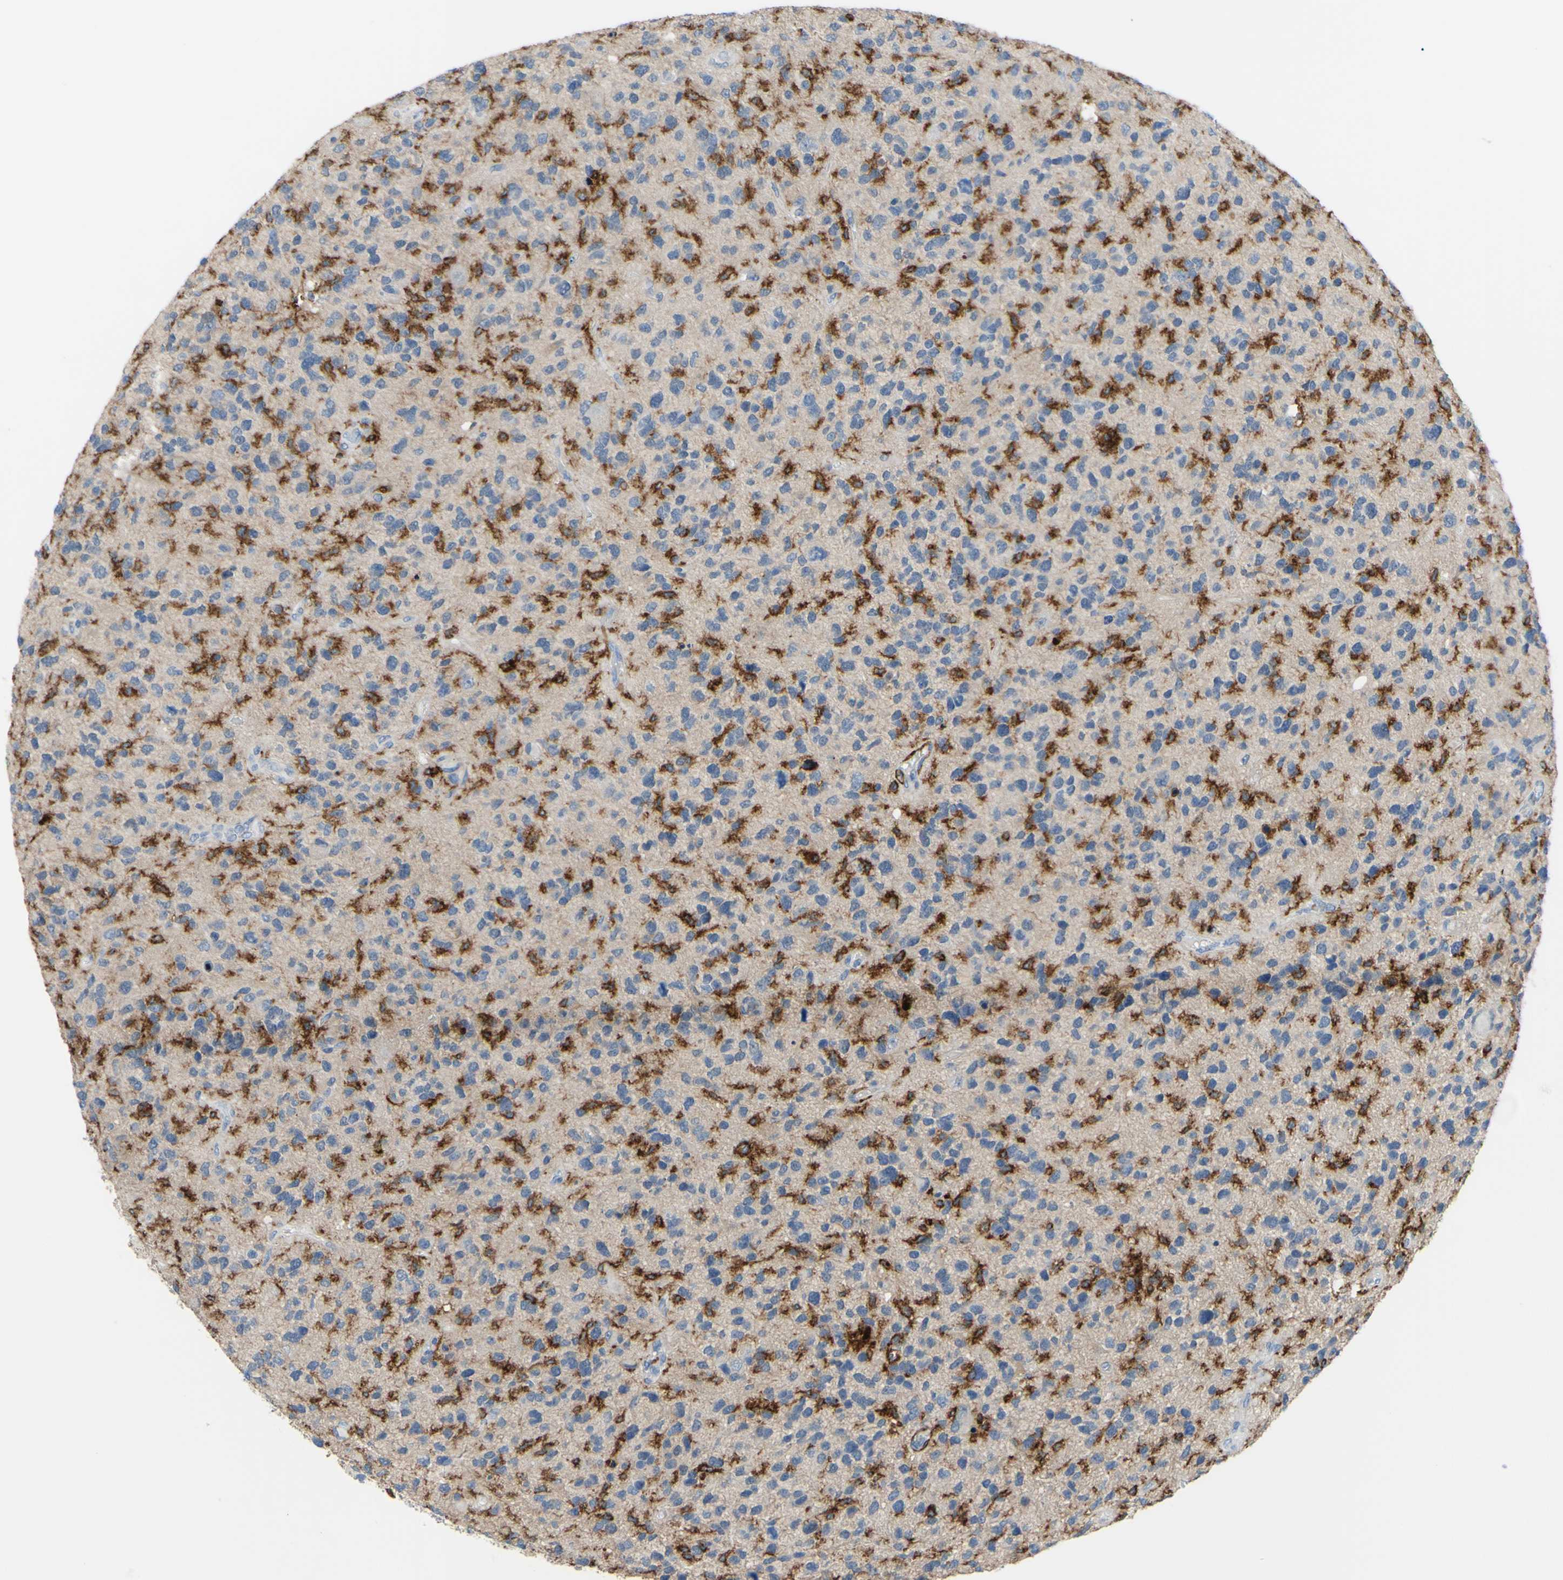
{"staining": {"intensity": "negative", "quantity": "none", "location": "none"}, "tissue": "glioma", "cell_type": "Tumor cells", "image_type": "cancer", "snomed": [{"axis": "morphology", "description": "Glioma, malignant, High grade"}, {"axis": "topography", "description": "Brain"}], "caption": "This photomicrograph is of malignant glioma (high-grade) stained with immunohistochemistry to label a protein in brown with the nuclei are counter-stained blue. There is no expression in tumor cells.", "gene": "FCGR2A", "patient": {"sex": "female", "age": 58}}